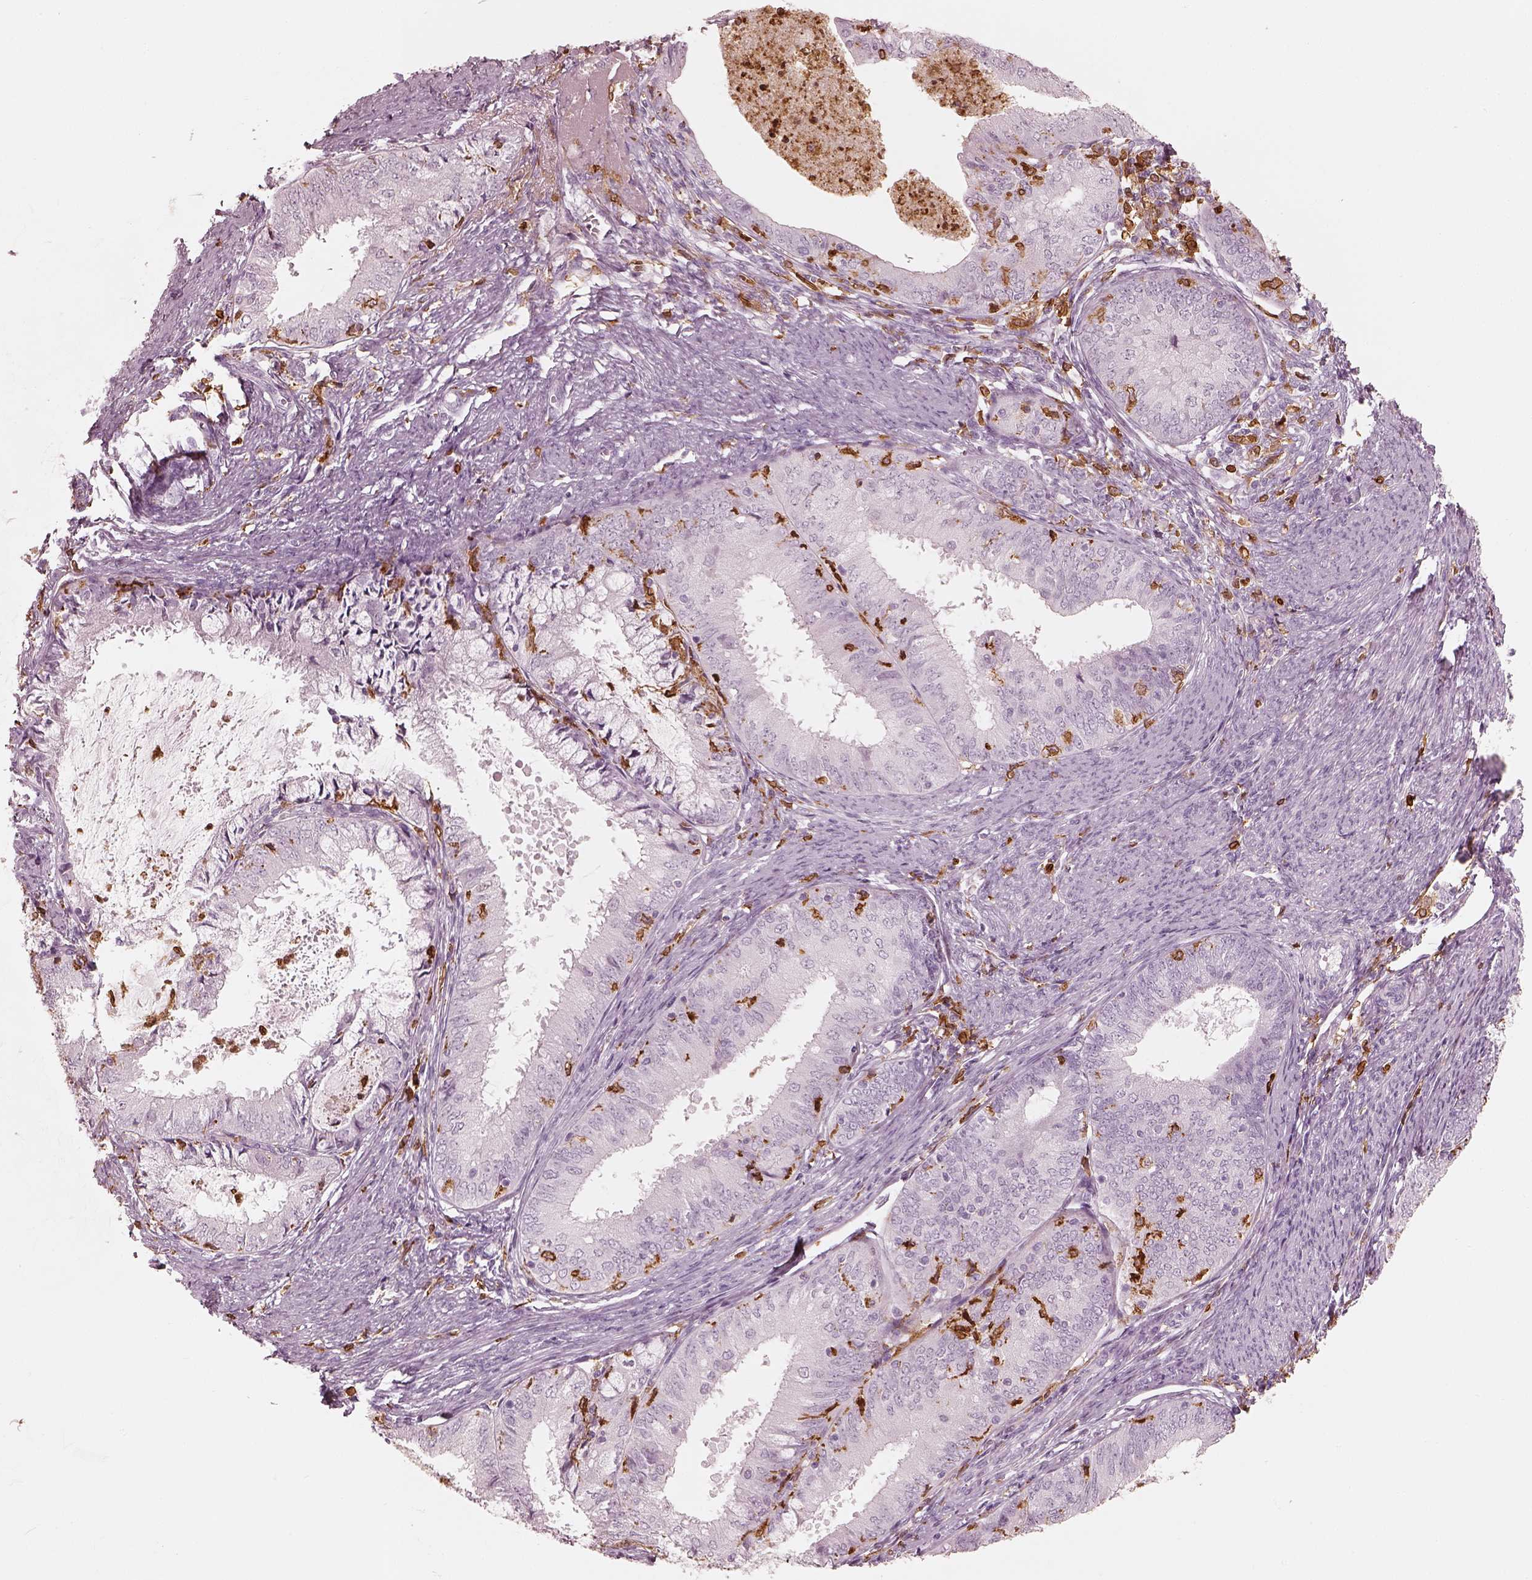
{"staining": {"intensity": "negative", "quantity": "none", "location": "none"}, "tissue": "endometrial cancer", "cell_type": "Tumor cells", "image_type": "cancer", "snomed": [{"axis": "morphology", "description": "Adenocarcinoma, NOS"}, {"axis": "topography", "description": "Endometrium"}], "caption": "IHC histopathology image of human endometrial cancer (adenocarcinoma) stained for a protein (brown), which shows no expression in tumor cells.", "gene": "ALOX5", "patient": {"sex": "female", "age": 57}}